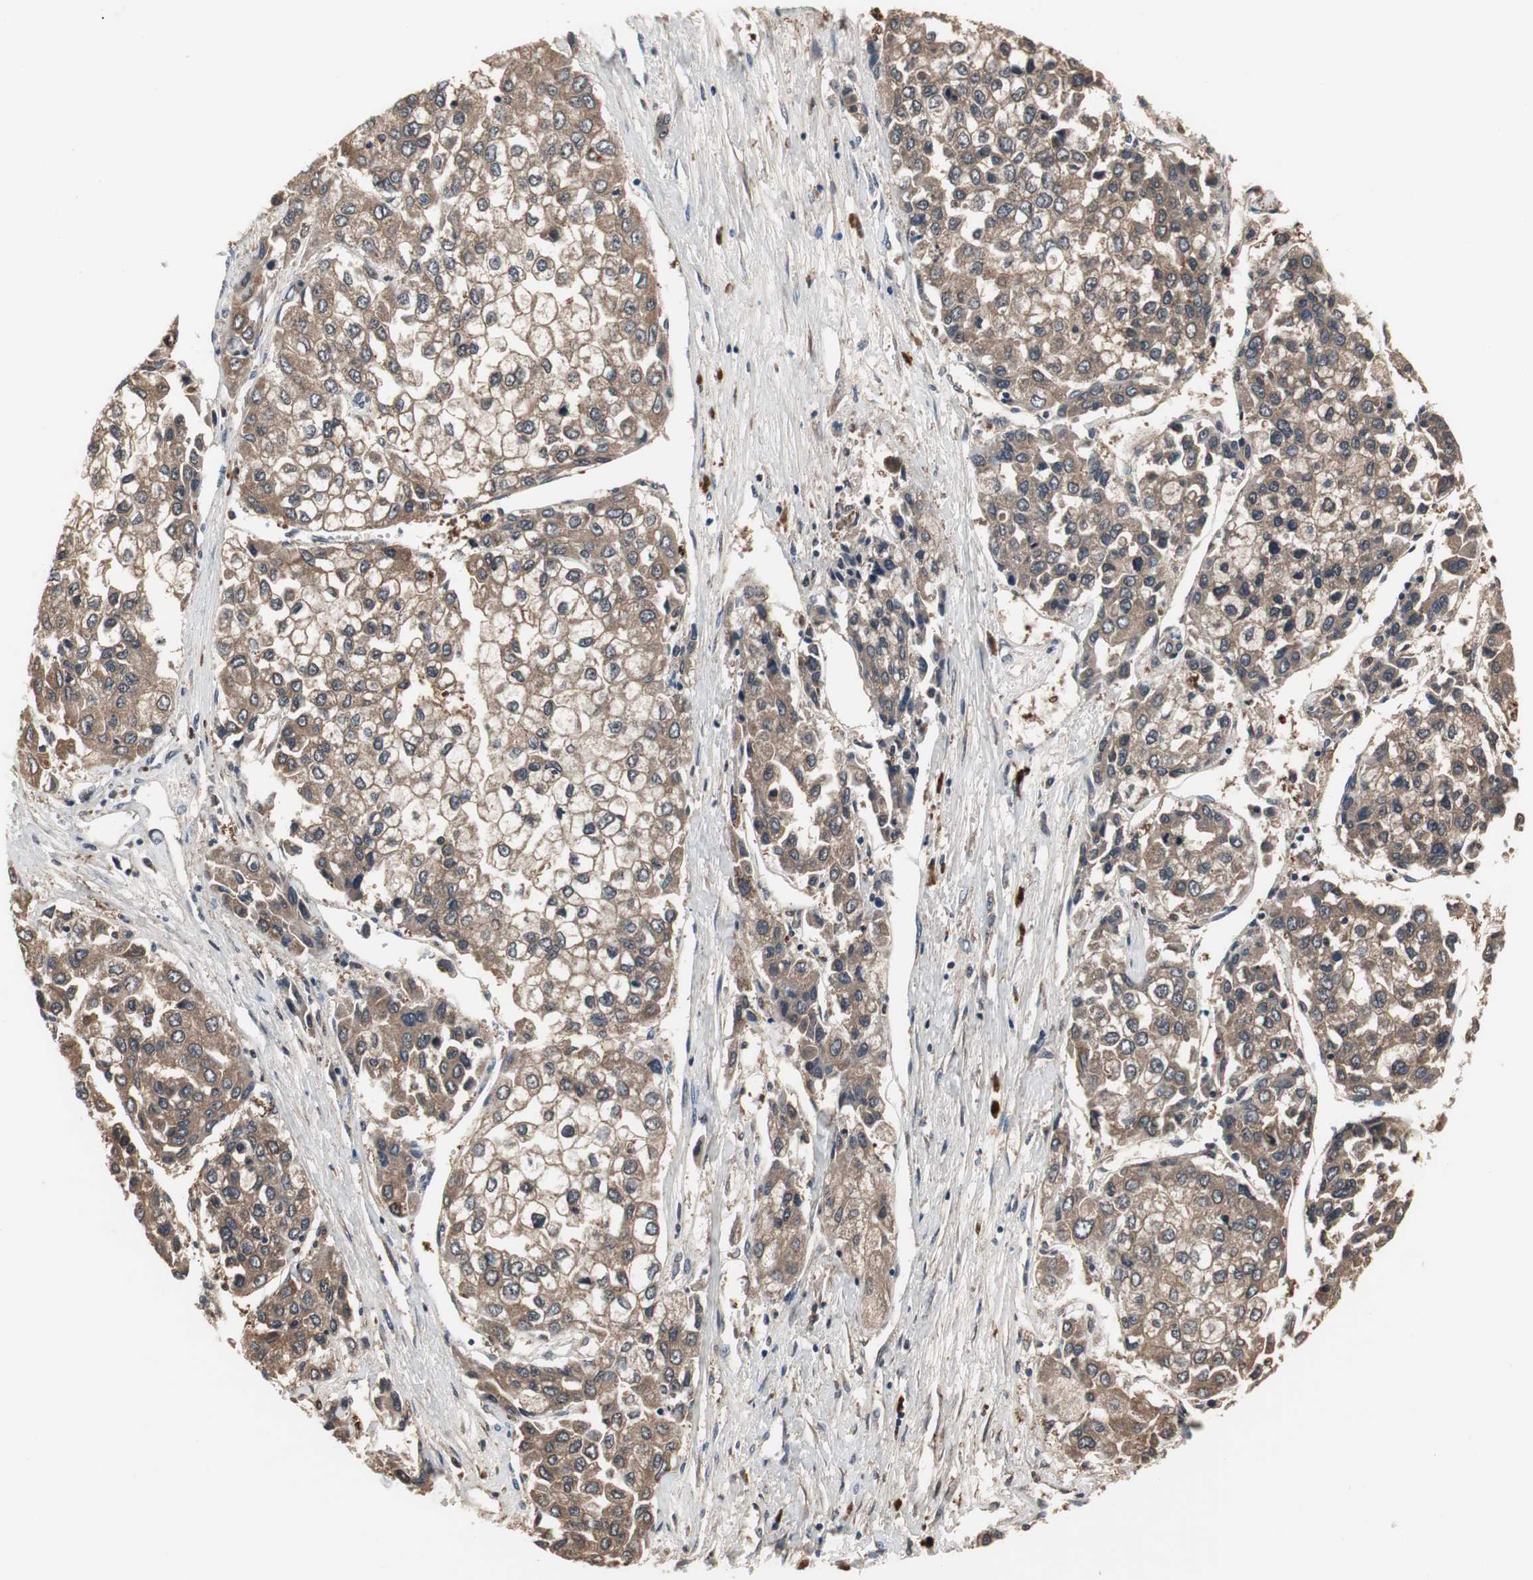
{"staining": {"intensity": "moderate", "quantity": ">75%", "location": "cytoplasmic/membranous"}, "tissue": "liver cancer", "cell_type": "Tumor cells", "image_type": "cancer", "snomed": [{"axis": "morphology", "description": "Carcinoma, Hepatocellular, NOS"}, {"axis": "topography", "description": "Liver"}], "caption": "Hepatocellular carcinoma (liver) stained with a protein marker shows moderate staining in tumor cells.", "gene": "ZSCAN22", "patient": {"sex": "female", "age": 66}}